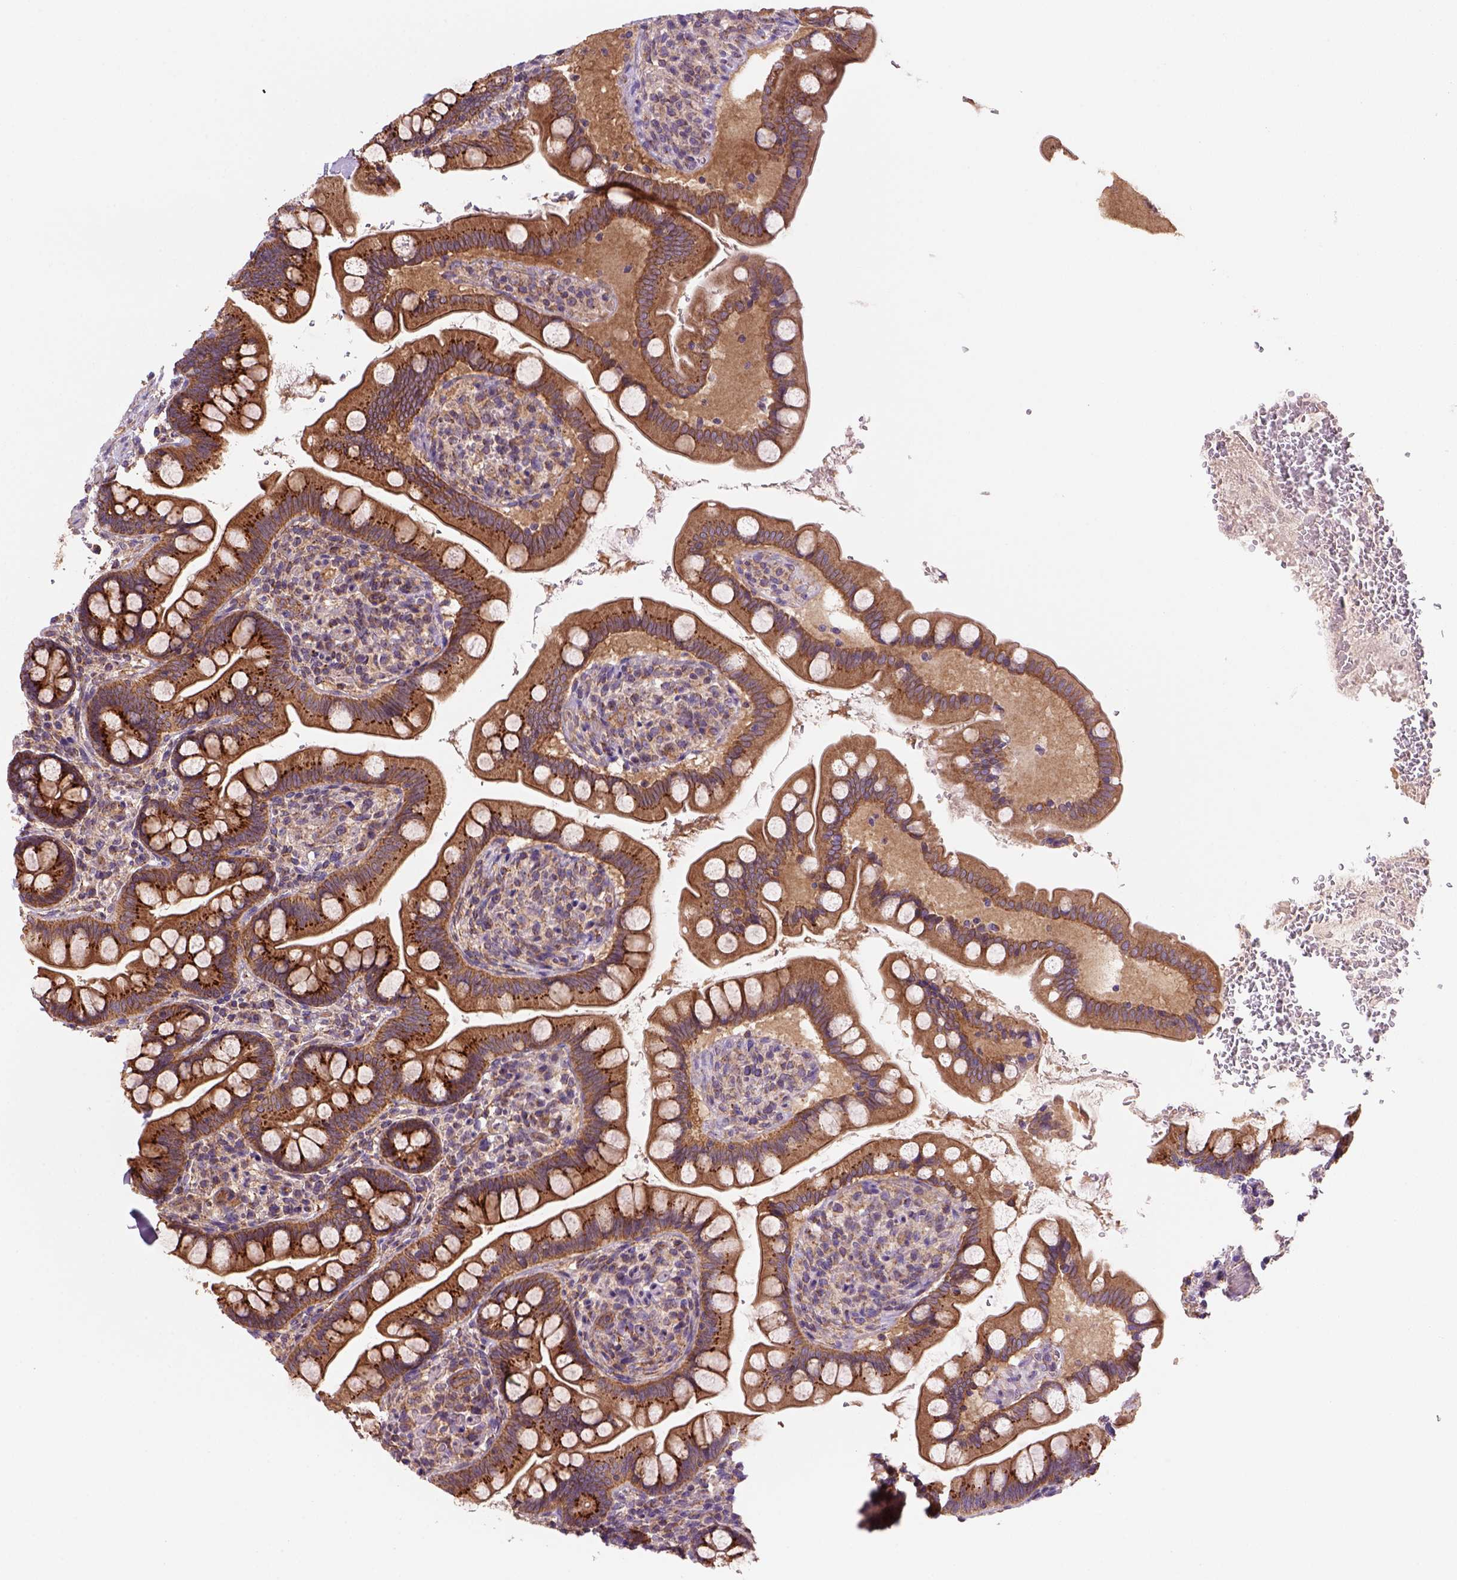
{"staining": {"intensity": "strong", "quantity": ">75%", "location": "cytoplasmic/membranous"}, "tissue": "small intestine", "cell_type": "Glandular cells", "image_type": "normal", "snomed": [{"axis": "morphology", "description": "Normal tissue, NOS"}, {"axis": "topography", "description": "Small intestine"}], "caption": "IHC image of normal human small intestine stained for a protein (brown), which demonstrates high levels of strong cytoplasmic/membranous staining in approximately >75% of glandular cells.", "gene": "WARS2", "patient": {"sex": "female", "age": 56}}